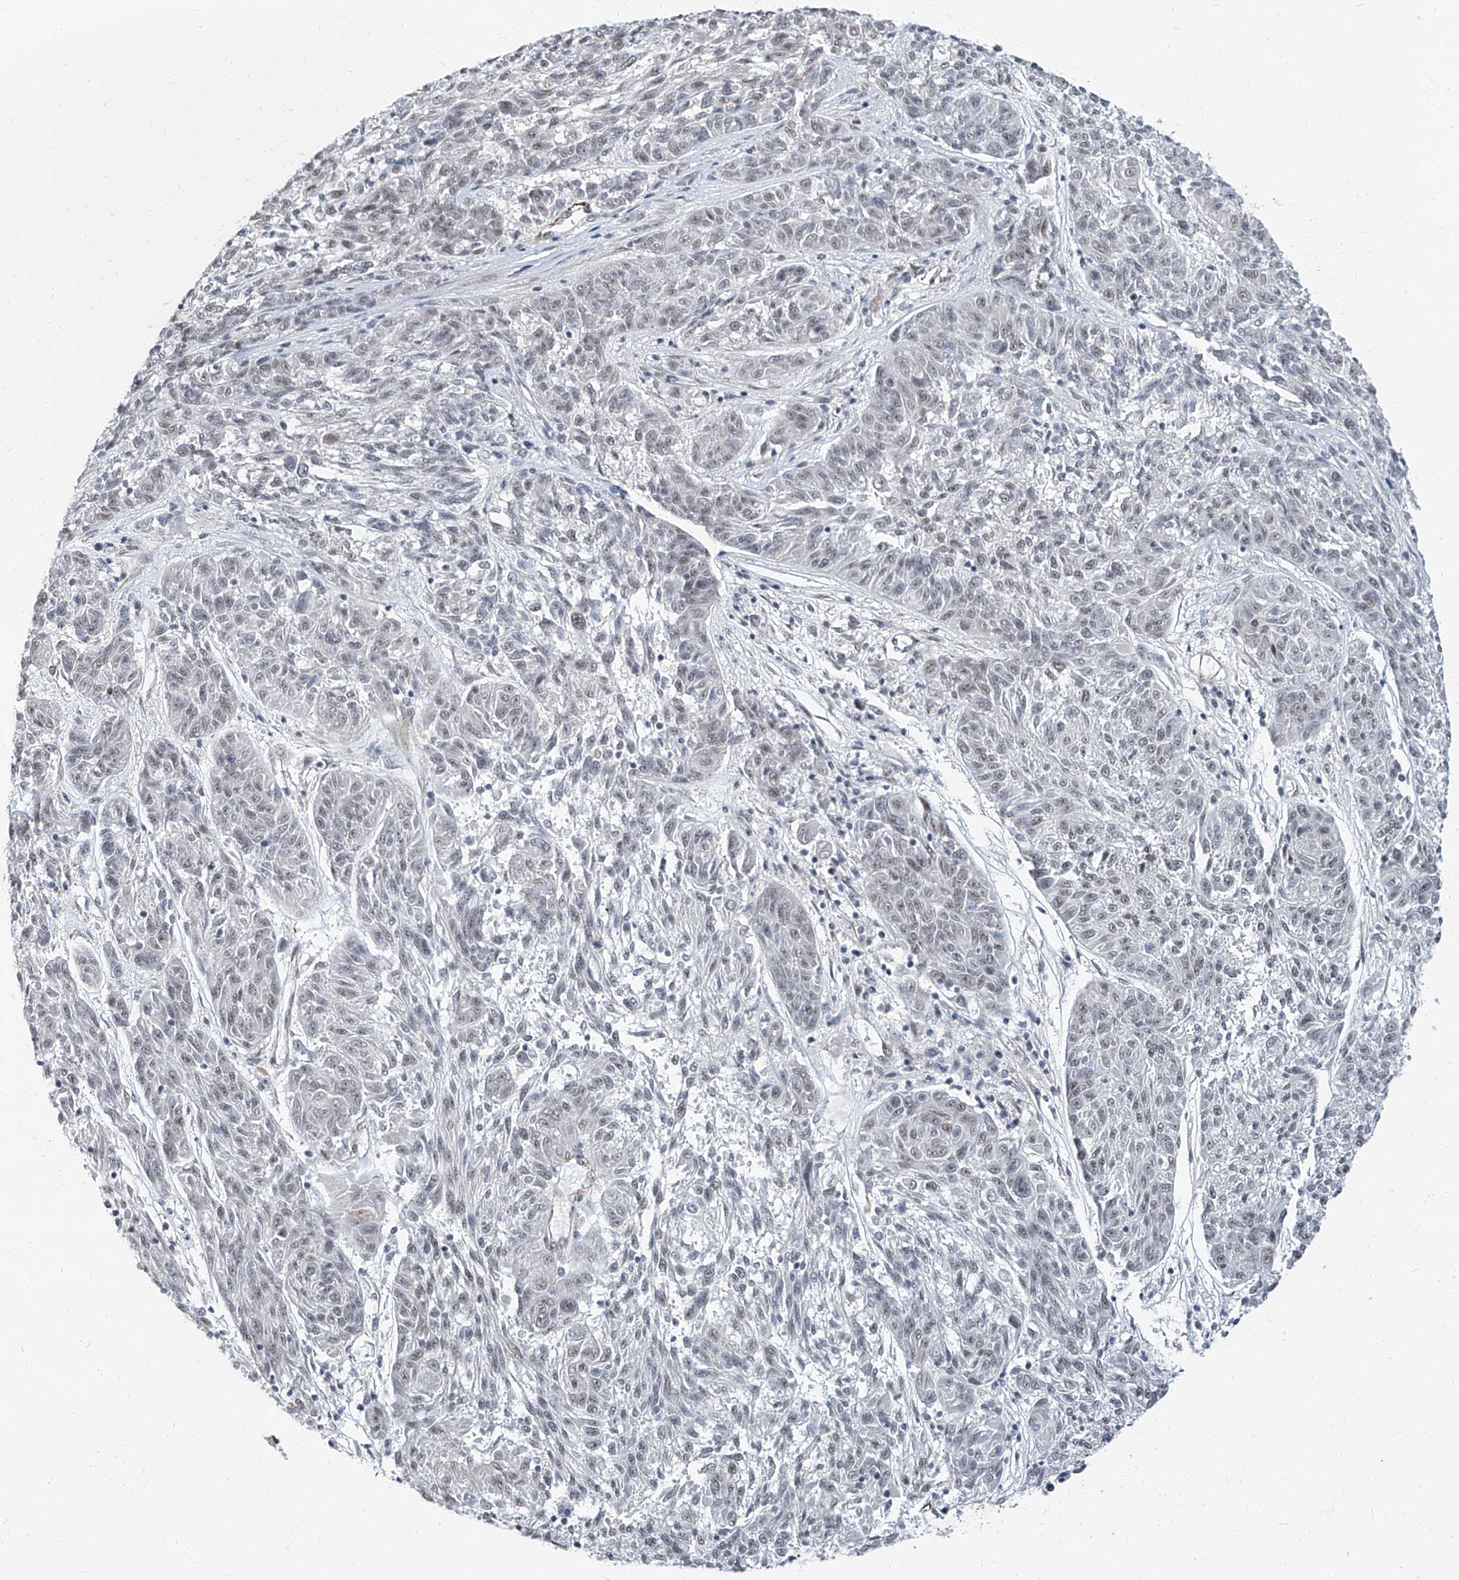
{"staining": {"intensity": "negative", "quantity": "none", "location": "none"}, "tissue": "melanoma", "cell_type": "Tumor cells", "image_type": "cancer", "snomed": [{"axis": "morphology", "description": "Malignant melanoma, NOS"}, {"axis": "topography", "description": "Skin"}], "caption": "The image exhibits no staining of tumor cells in malignant melanoma.", "gene": "TXLNB", "patient": {"sex": "male", "age": 53}}